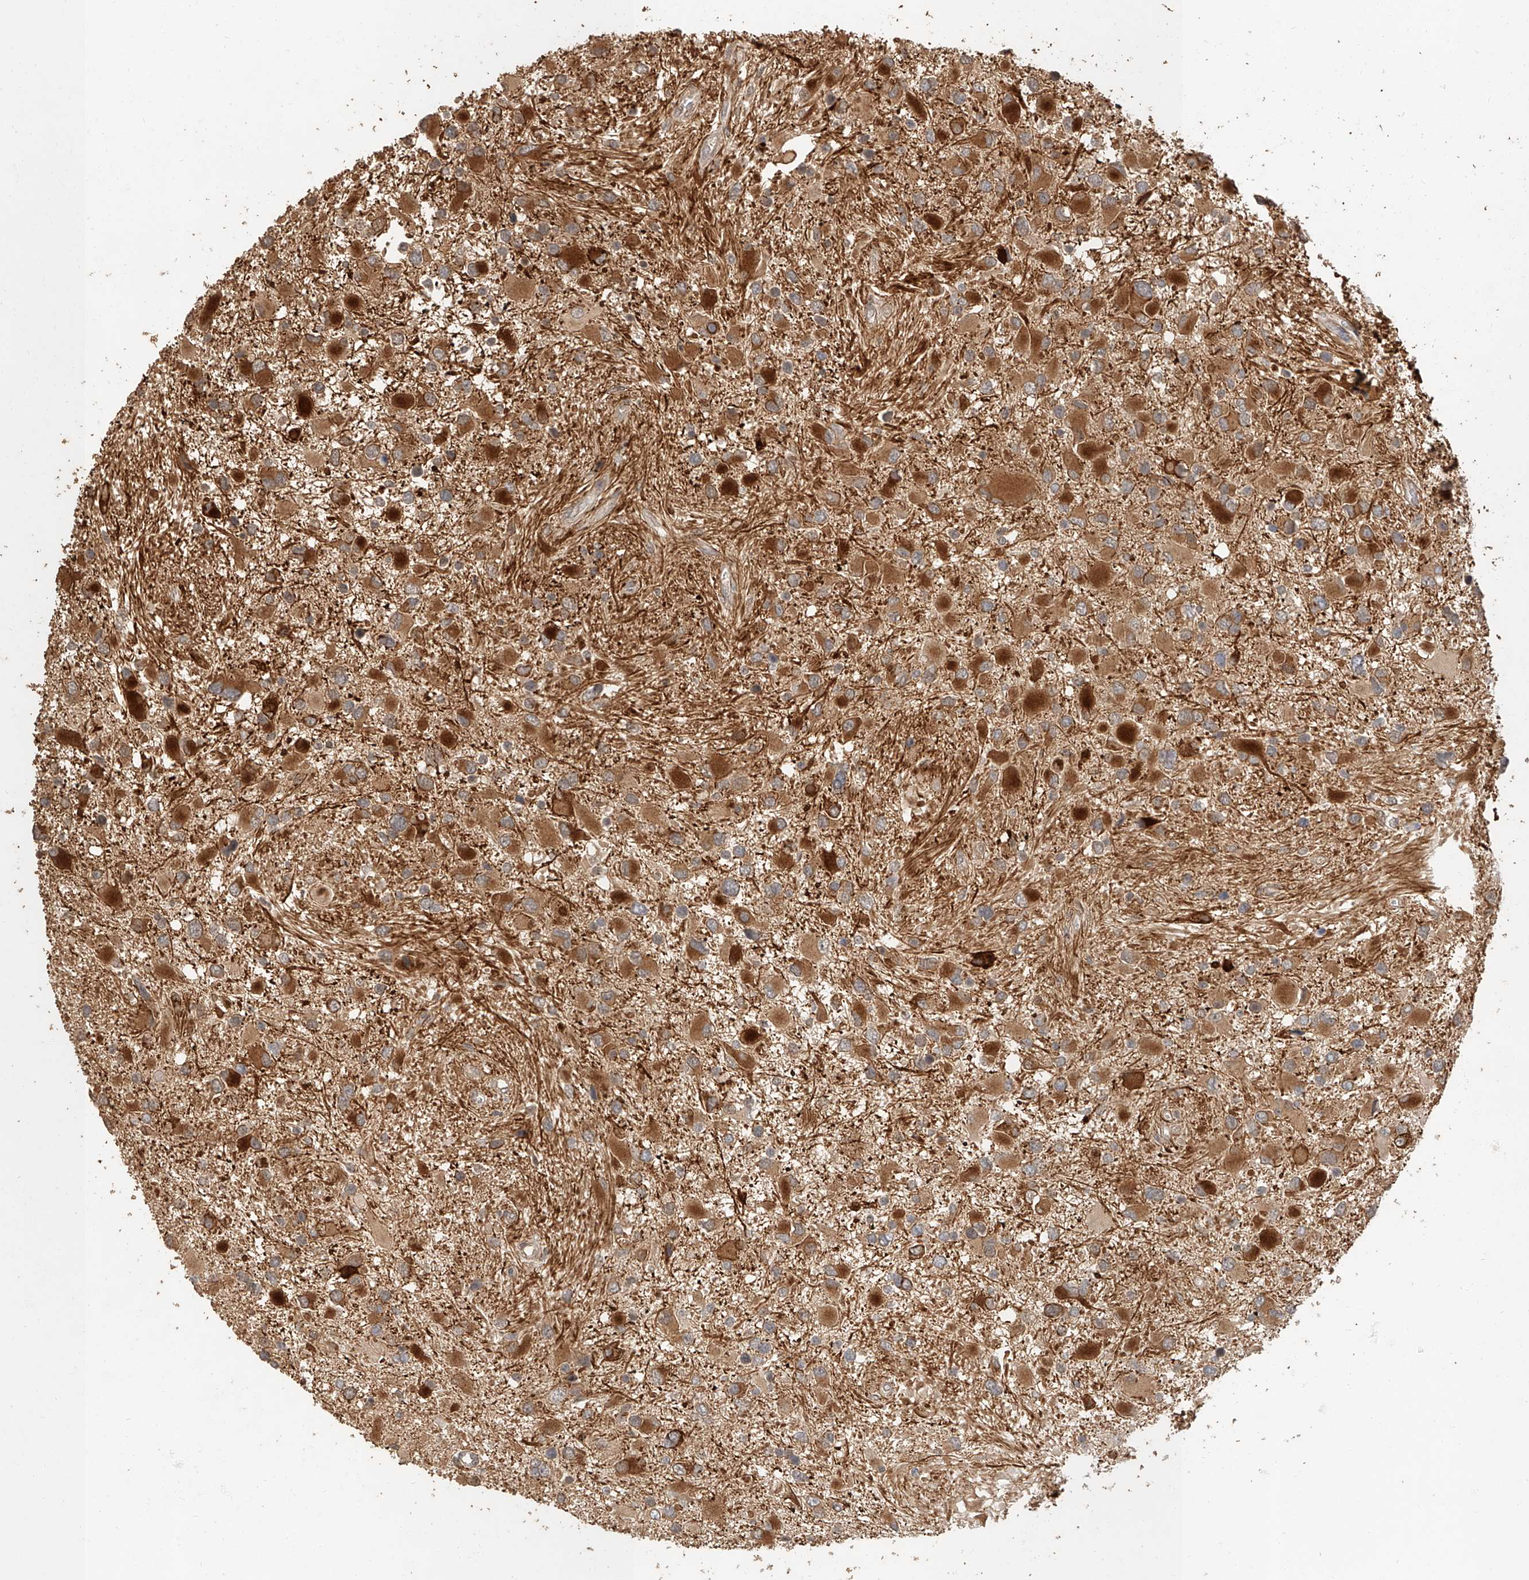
{"staining": {"intensity": "moderate", "quantity": ">75%", "location": "cytoplasmic/membranous"}, "tissue": "glioma", "cell_type": "Tumor cells", "image_type": "cancer", "snomed": [{"axis": "morphology", "description": "Glioma, malignant, High grade"}, {"axis": "topography", "description": "Brain"}], "caption": "This histopathology image exhibits glioma stained with immunohistochemistry to label a protein in brown. The cytoplasmic/membranous of tumor cells show moderate positivity for the protein. Nuclei are counter-stained blue.", "gene": "NAP1L1", "patient": {"sex": "male", "age": 53}}